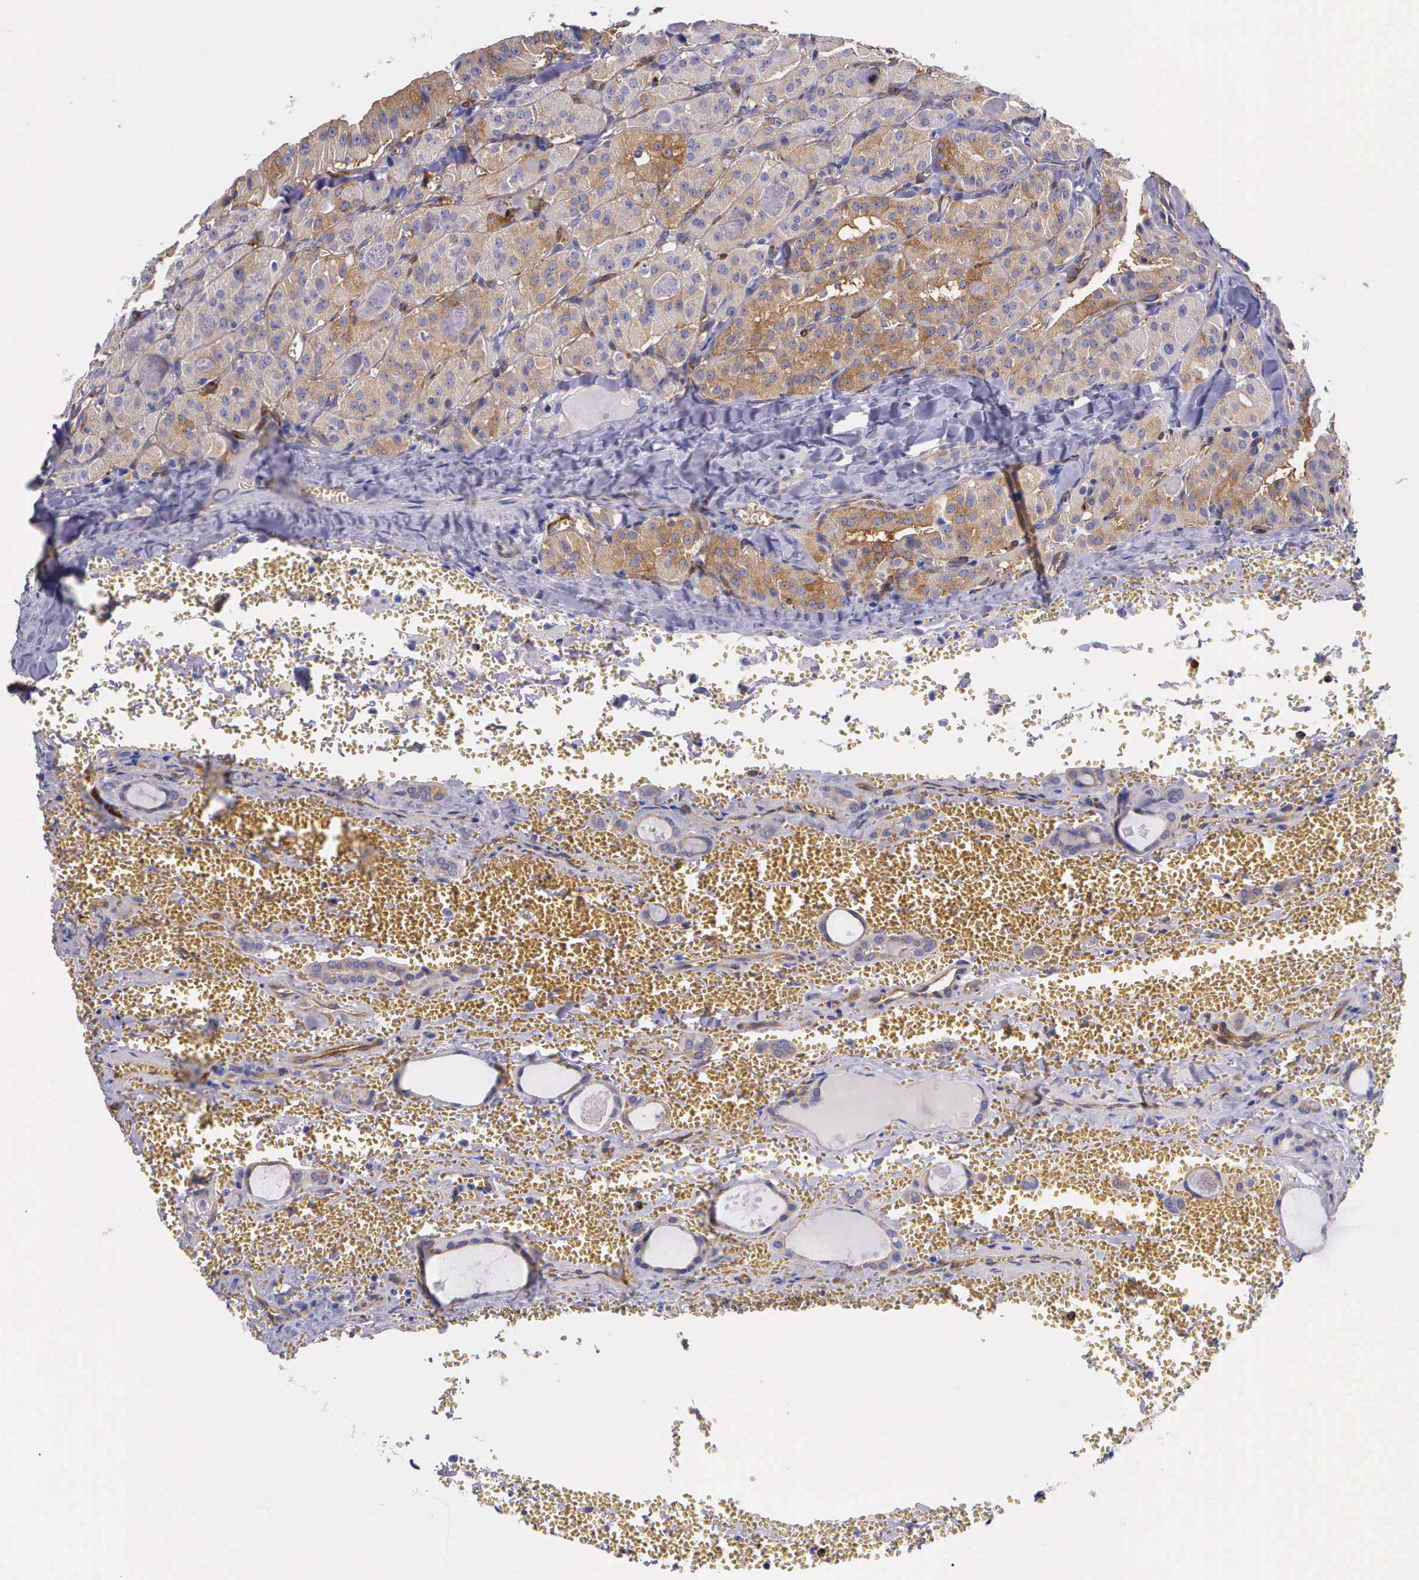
{"staining": {"intensity": "moderate", "quantity": ">75%", "location": "cytoplasmic/membranous"}, "tissue": "thyroid cancer", "cell_type": "Tumor cells", "image_type": "cancer", "snomed": [{"axis": "morphology", "description": "Carcinoma, NOS"}, {"axis": "topography", "description": "Thyroid gland"}], "caption": "Protein staining of thyroid cancer tissue demonstrates moderate cytoplasmic/membranous expression in about >75% of tumor cells. (brown staining indicates protein expression, while blue staining denotes nuclei).", "gene": "BCAR1", "patient": {"sex": "male", "age": 76}}